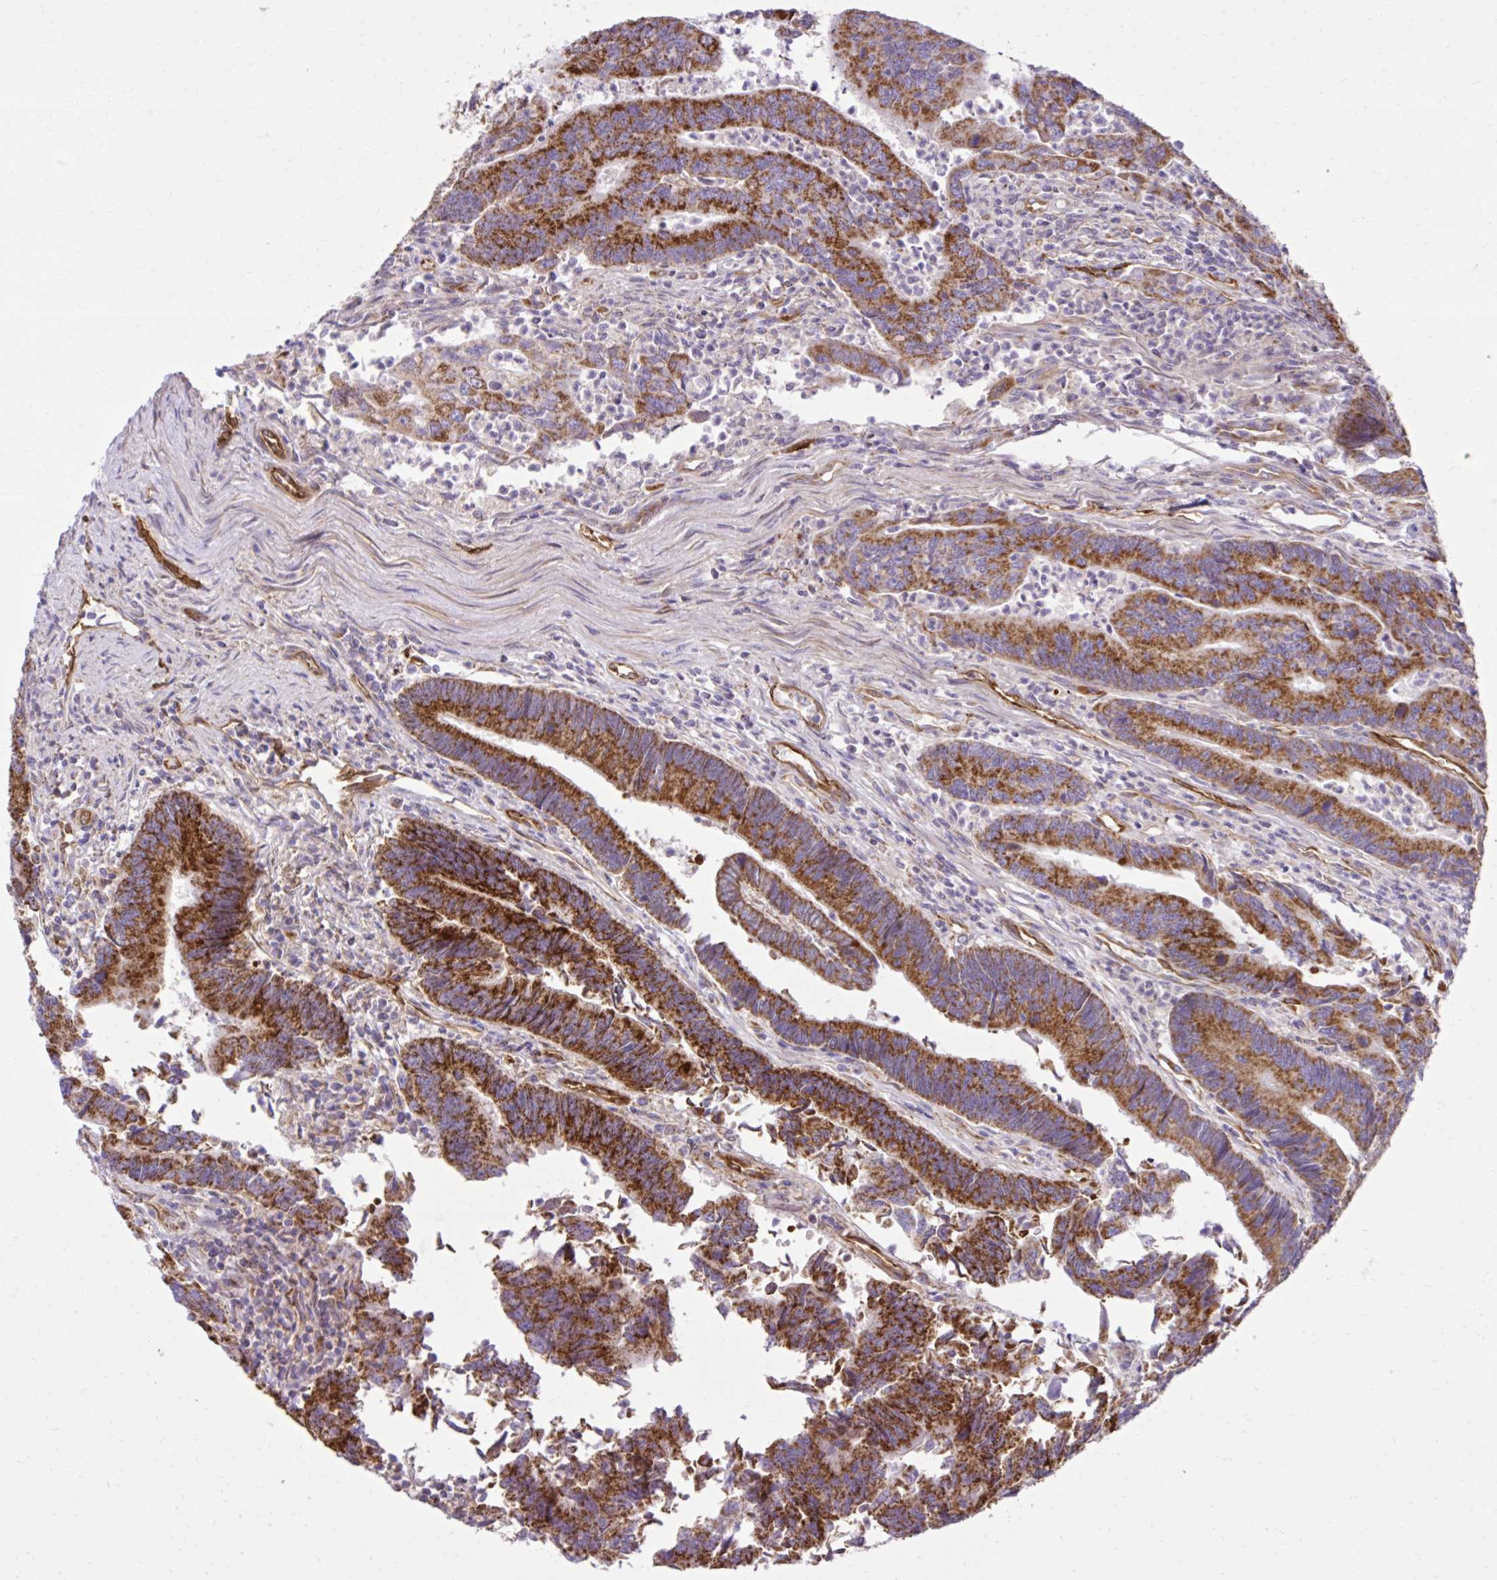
{"staining": {"intensity": "strong", "quantity": ">75%", "location": "cytoplasmic/membranous"}, "tissue": "colorectal cancer", "cell_type": "Tumor cells", "image_type": "cancer", "snomed": [{"axis": "morphology", "description": "Adenocarcinoma, NOS"}, {"axis": "topography", "description": "Colon"}], "caption": "Immunohistochemistry image of neoplastic tissue: human colorectal cancer stained using immunohistochemistry (IHC) displays high levels of strong protein expression localized specifically in the cytoplasmic/membranous of tumor cells, appearing as a cytoplasmic/membranous brown color.", "gene": "LIMS1", "patient": {"sex": "female", "age": 67}}